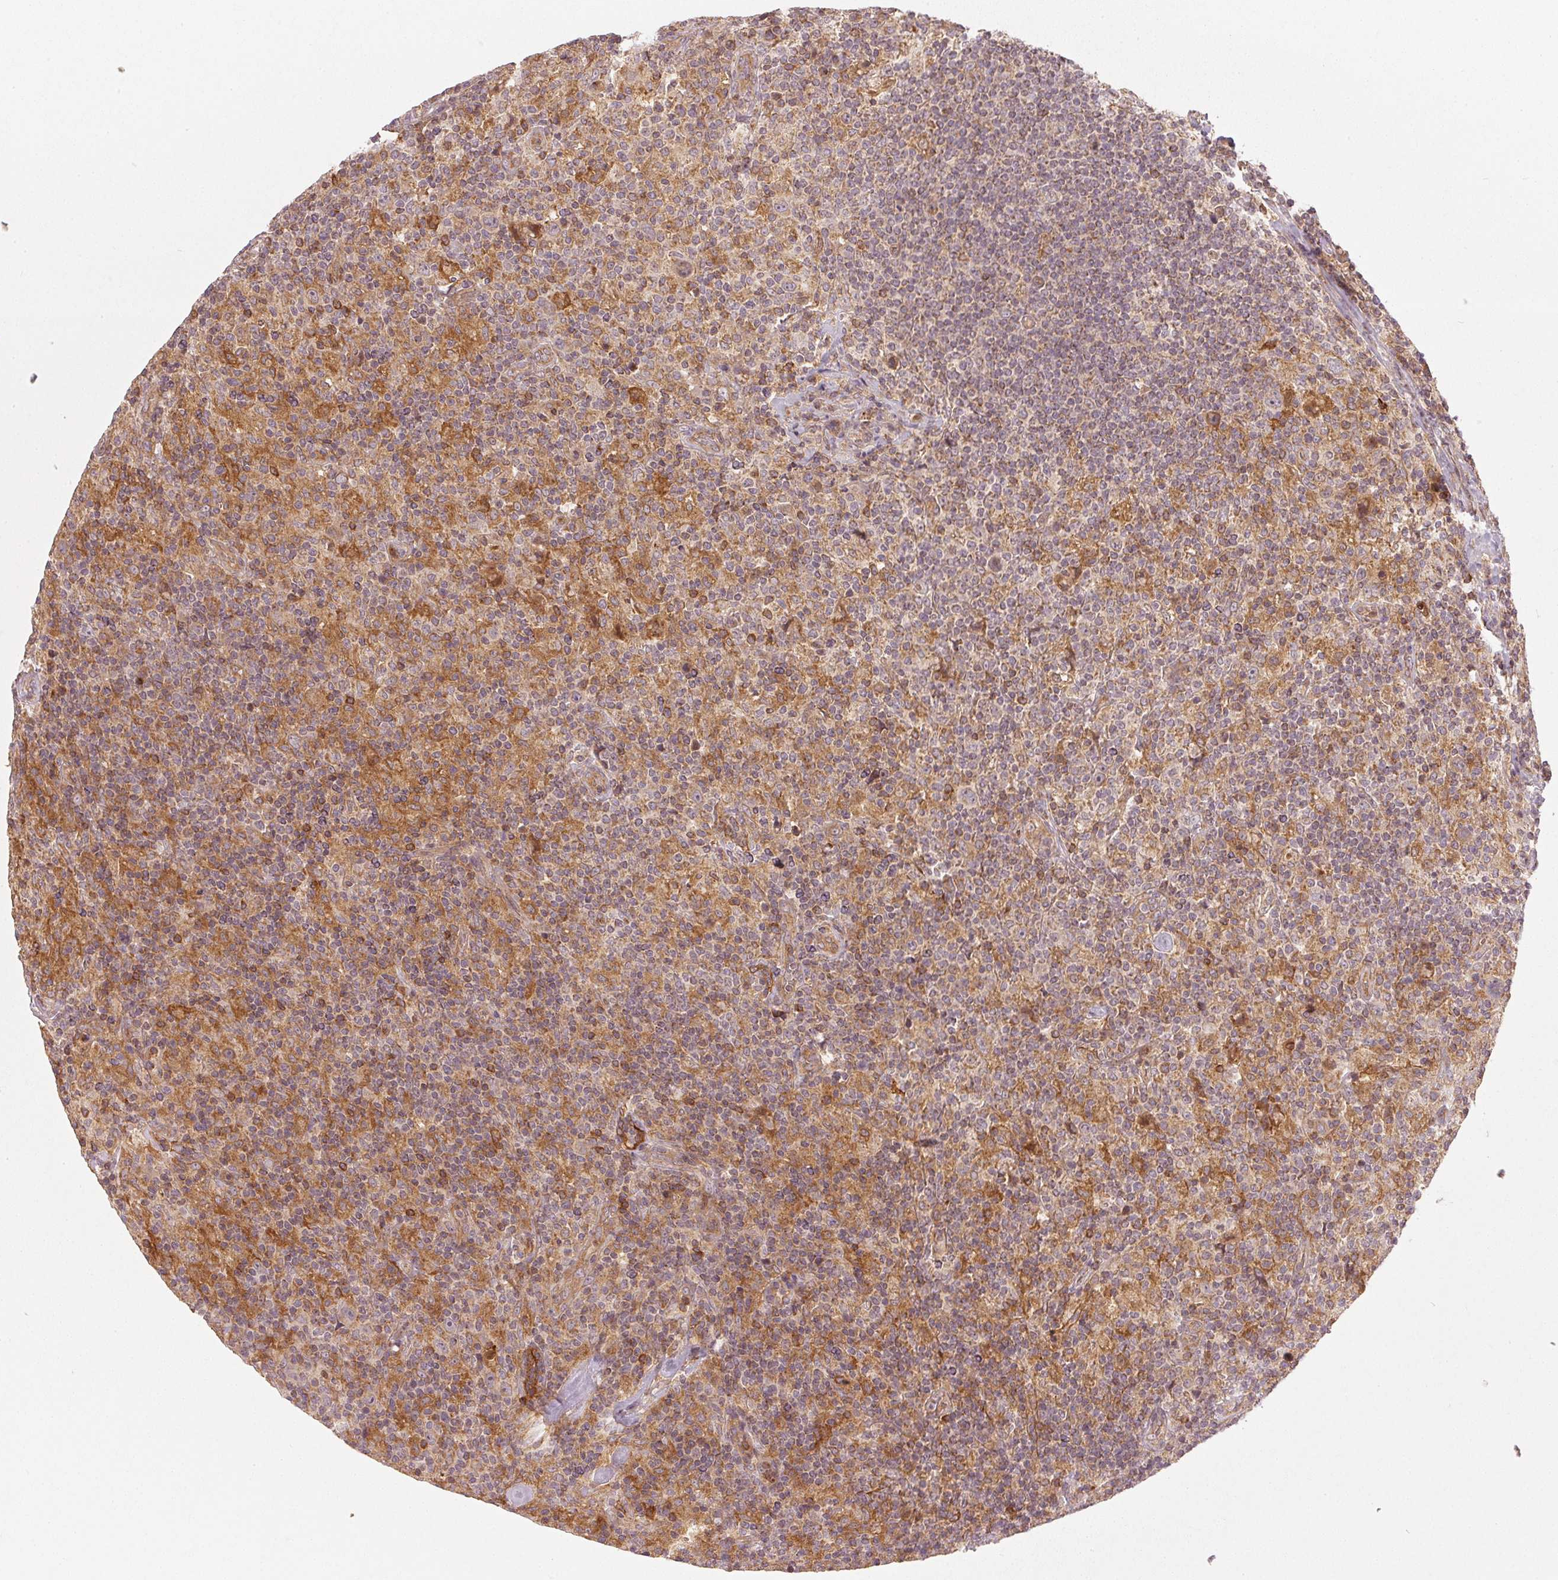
{"staining": {"intensity": "weak", "quantity": "<25%", "location": "cytoplasmic/membranous"}, "tissue": "lymphoma", "cell_type": "Tumor cells", "image_type": "cancer", "snomed": [{"axis": "morphology", "description": "Hodgkin's disease, NOS"}, {"axis": "topography", "description": "Lymph node"}], "caption": "An IHC photomicrograph of Hodgkin's disease is shown. There is no staining in tumor cells of Hodgkin's disease.", "gene": "NADK2", "patient": {"sex": "male", "age": 70}}